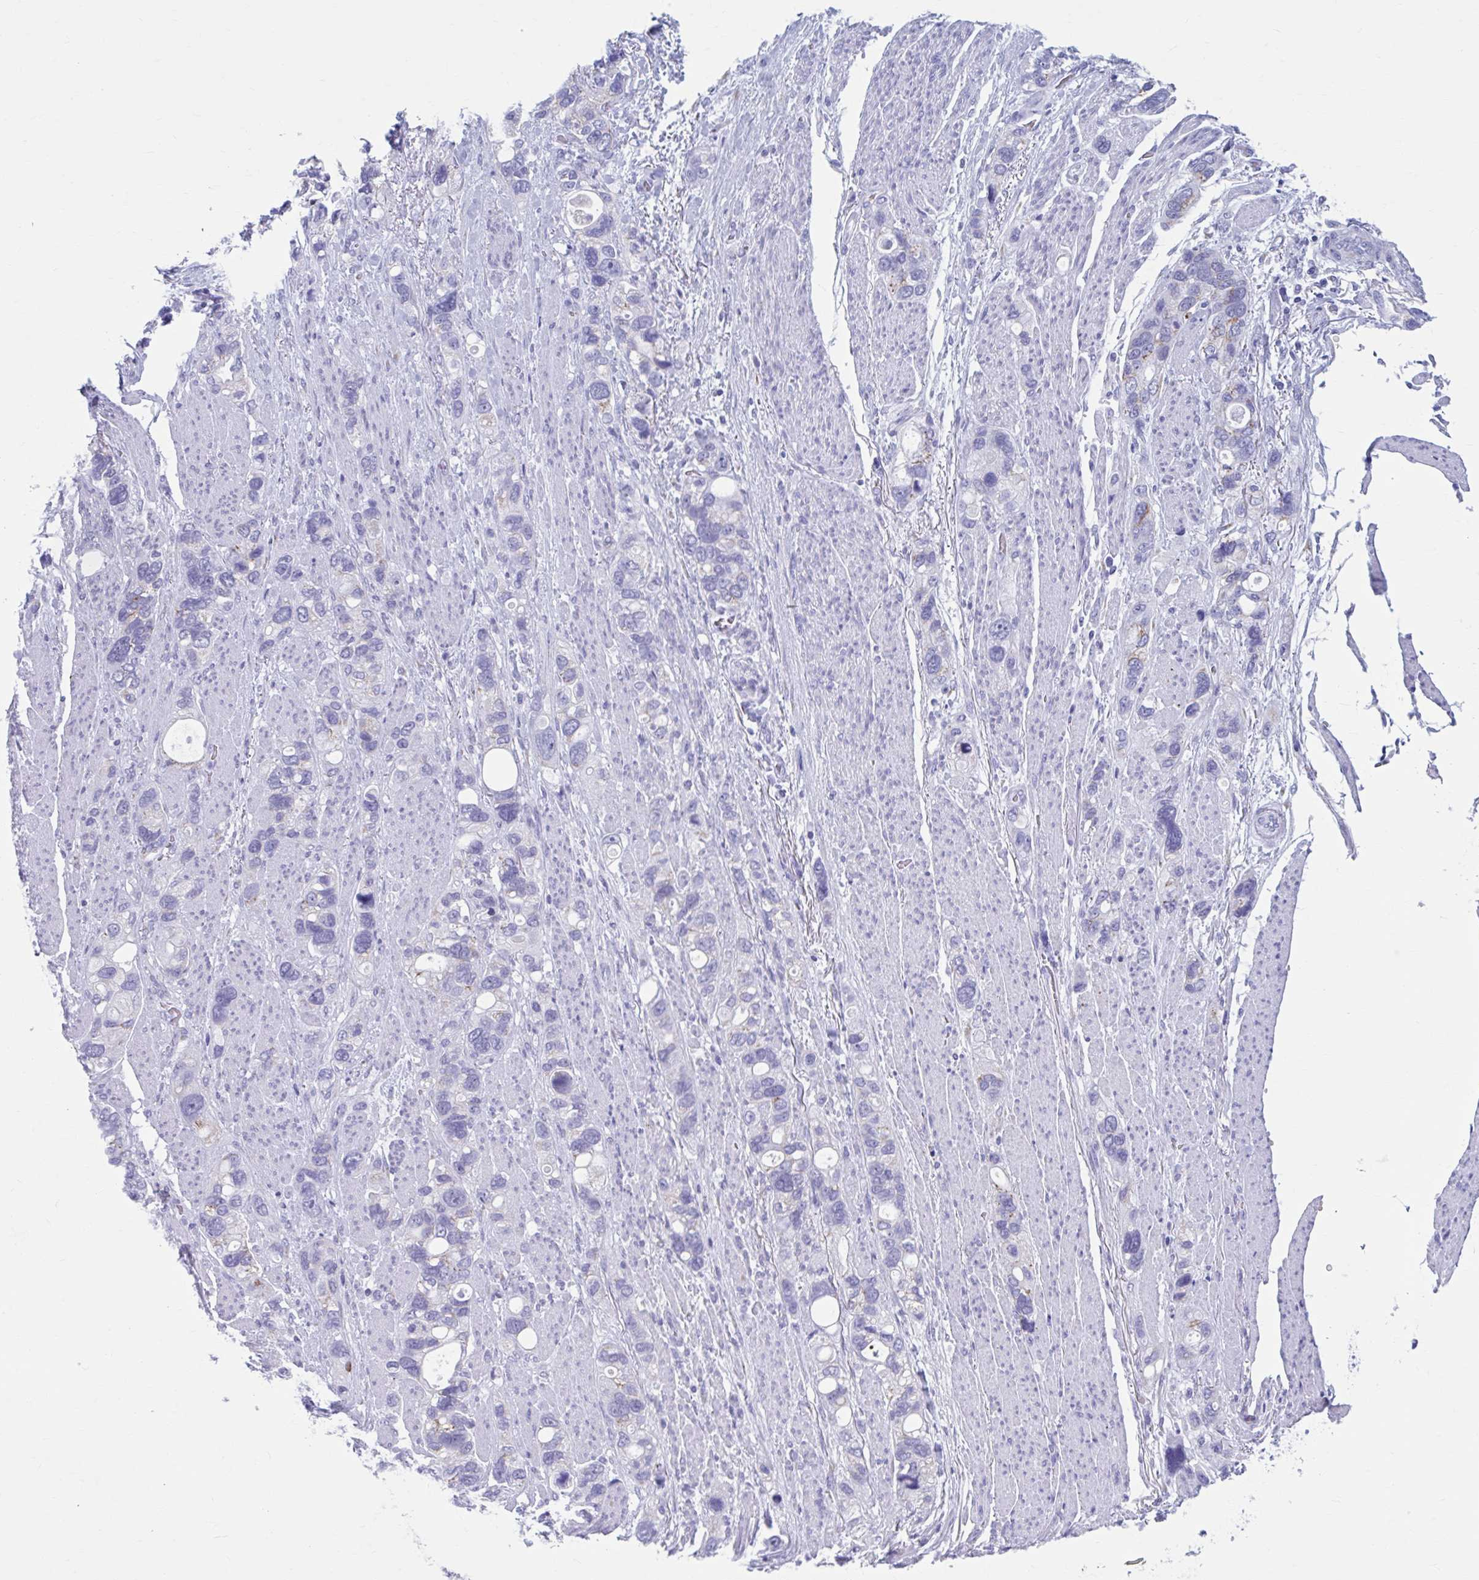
{"staining": {"intensity": "negative", "quantity": "none", "location": "none"}, "tissue": "stomach cancer", "cell_type": "Tumor cells", "image_type": "cancer", "snomed": [{"axis": "morphology", "description": "Adenocarcinoma, NOS"}, {"axis": "topography", "description": "Stomach, upper"}], "caption": "Tumor cells are negative for brown protein staining in stomach cancer (adenocarcinoma).", "gene": "KCNE2", "patient": {"sex": "female", "age": 81}}